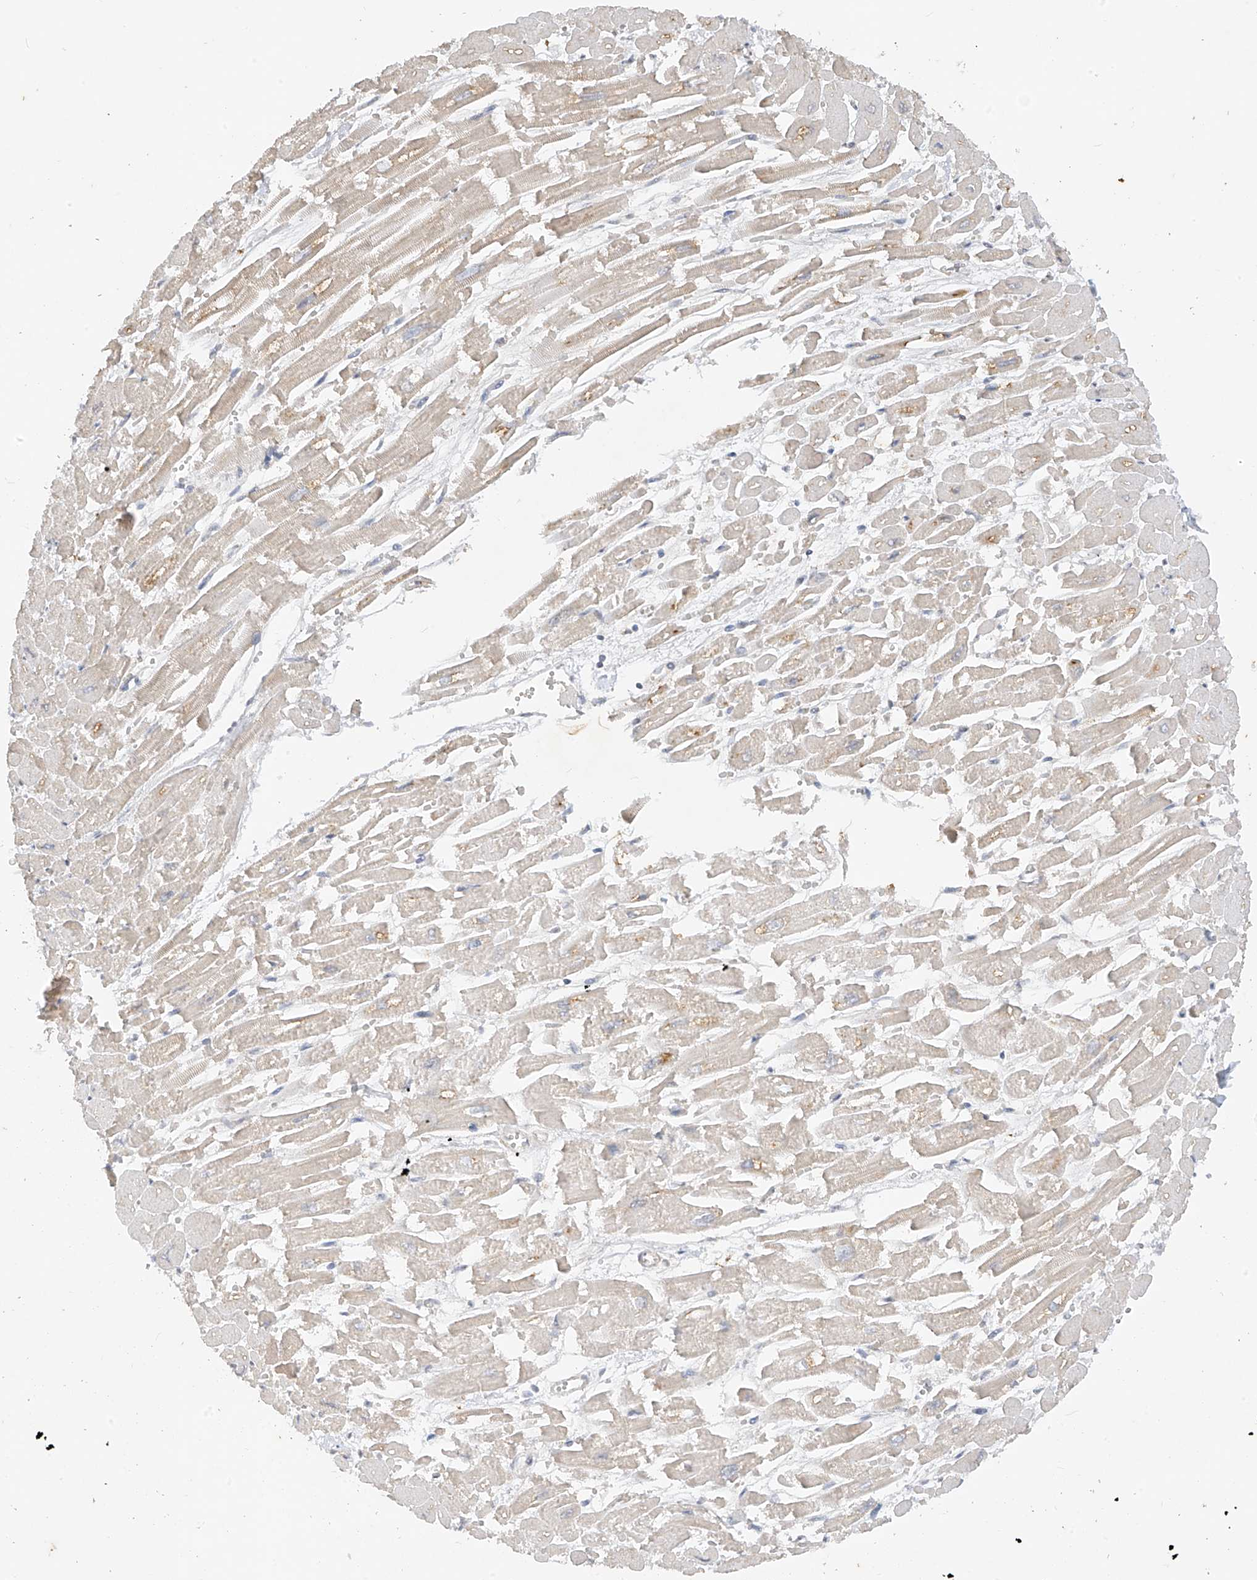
{"staining": {"intensity": "moderate", "quantity": "<25%", "location": "cytoplasmic/membranous"}, "tissue": "heart muscle", "cell_type": "Cardiomyocytes", "image_type": "normal", "snomed": [{"axis": "morphology", "description": "Normal tissue, NOS"}, {"axis": "topography", "description": "Heart"}], "caption": "Immunohistochemistry (IHC) of normal human heart muscle exhibits low levels of moderate cytoplasmic/membranous expression in about <25% of cardiomyocytes.", "gene": "MTUS2", "patient": {"sex": "male", "age": 54}}